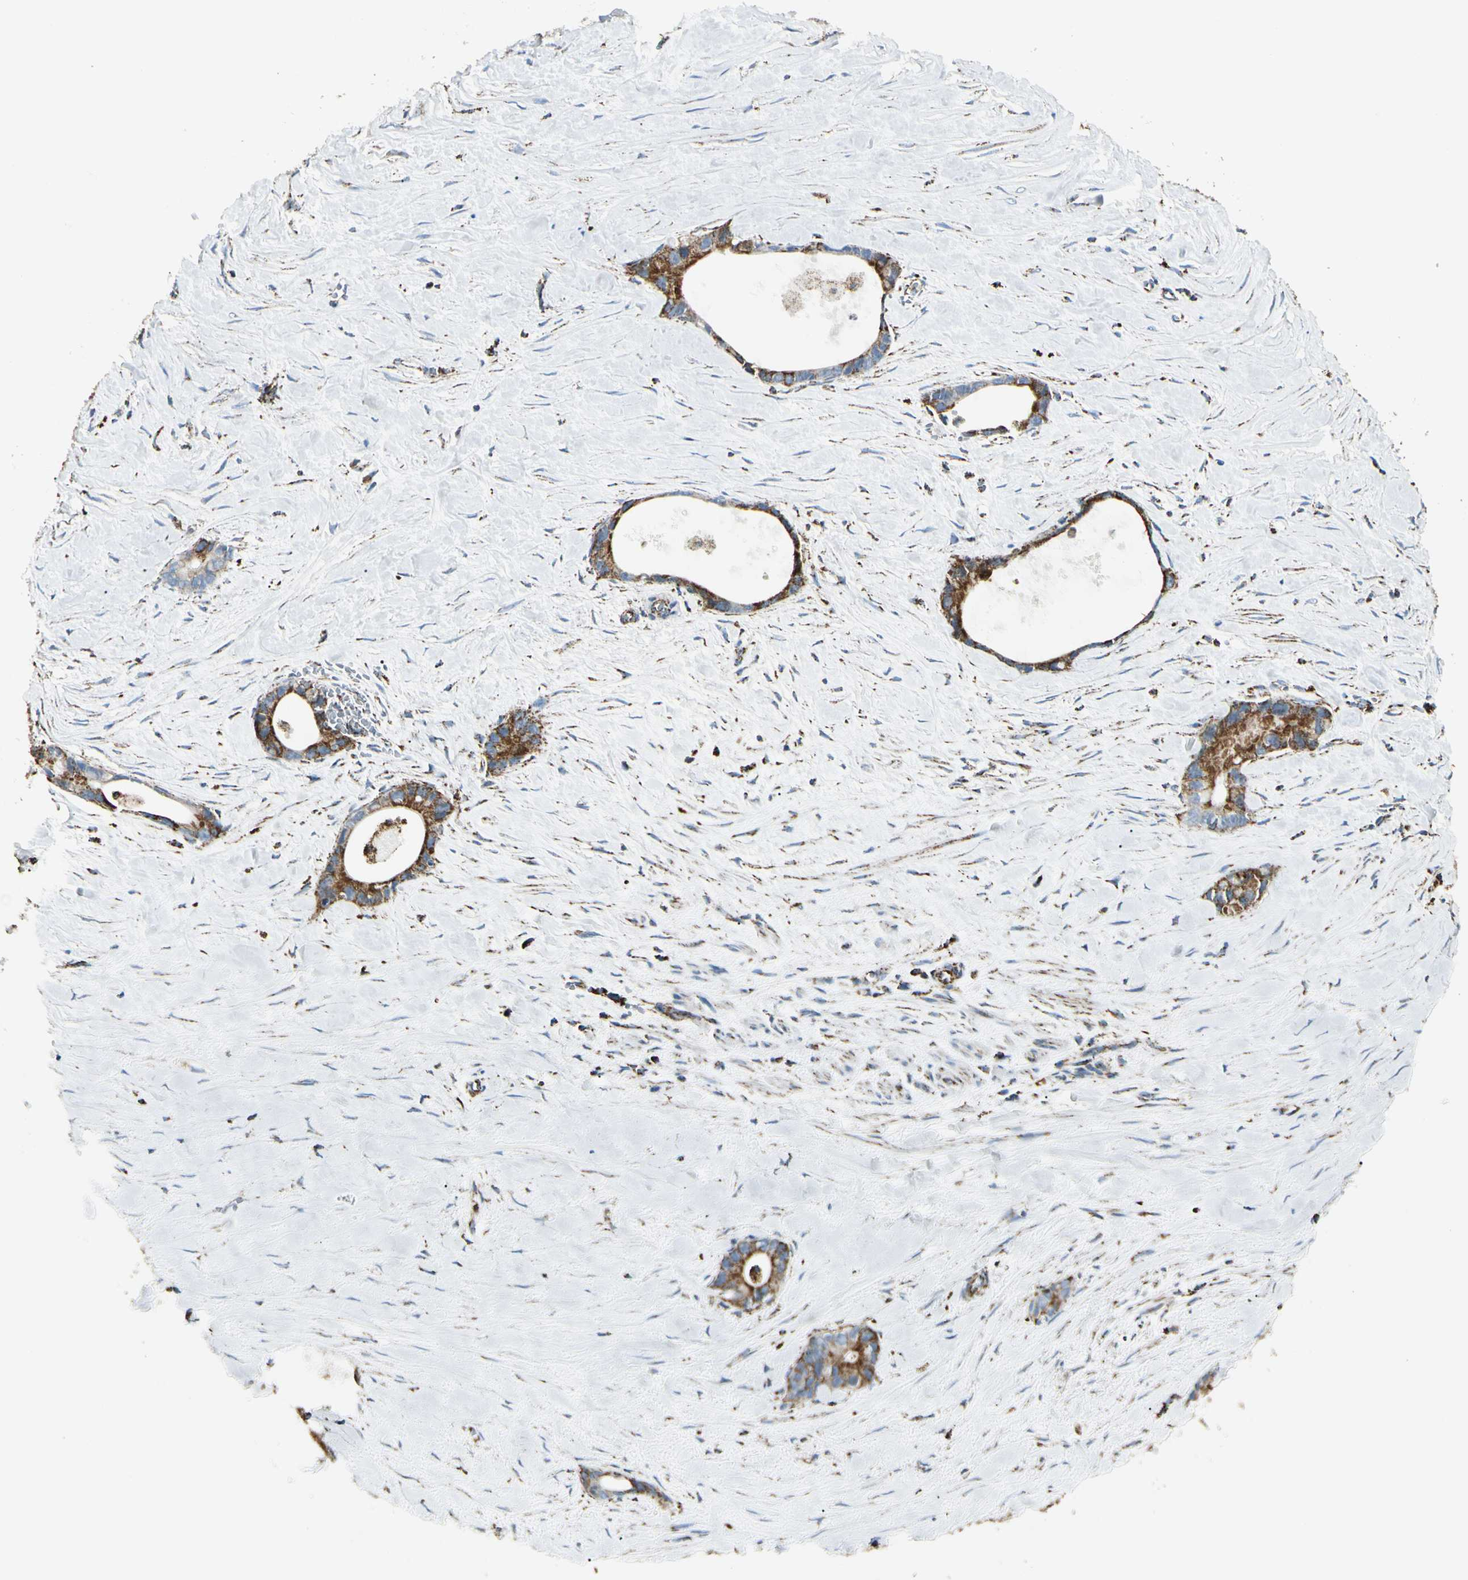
{"staining": {"intensity": "moderate", "quantity": ">75%", "location": "cytoplasmic/membranous"}, "tissue": "liver cancer", "cell_type": "Tumor cells", "image_type": "cancer", "snomed": [{"axis": "morphology", "description": "Cholangiocarcinoma"}, {"axis": "topography", "description": "Liver"}], "caption": "Liver cancer stained with DAB (3,3'-diaminobenzidine) IHC shows medium levels of moderate cytoplasmic/membranous staining in approximately >75% of tumor cells.", "gene": "ME2", "patient": {"sex": "female", "age": 55}}